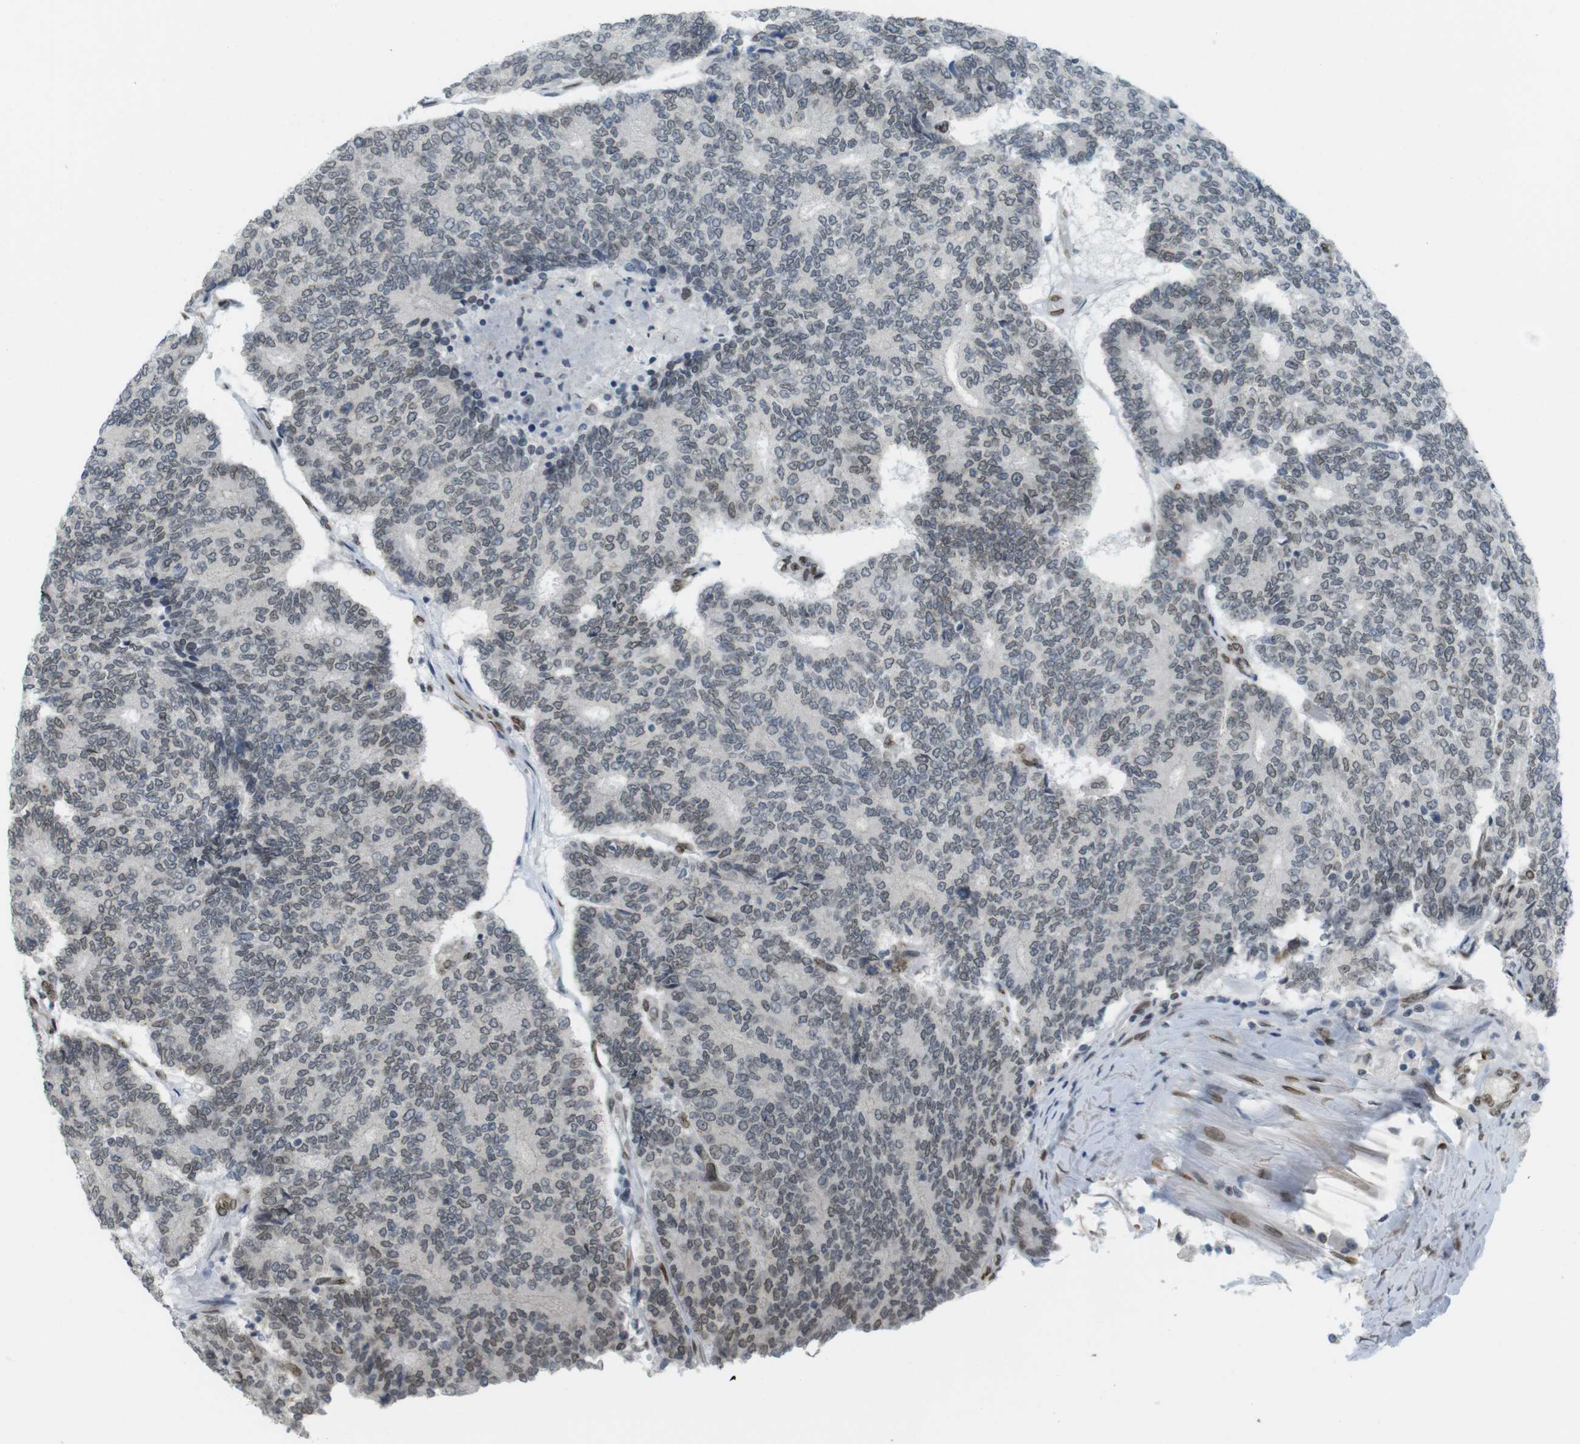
{"staining": {"intensity": "weak", "quantity": "25%-75%", "location": "cytoplasmic/membranous,nuclear"}, "tissue": "prostate cancer", "cell_type": "Tumor cells", "image_type": "cancer", "snomed": [{"axis": "morphology", "description": "Normal tissue, NOS"}, {"axis": "morphology", "description": "Adenocarcinoma, High grade"}, {"axis": "topography", "description": "Prostate"}, {"axis": "topography", "description": "Seminal veicle"}], "caption": "Brown immunohistochemical staining in human high-grade adenocarcinoma (prostate) demonstrates weak cytoplasmic/membranous and nuclear positivity in about 25%-75% of tumor cells. Nuclei are stained in blue.", "gene": "ARL6IP6", "patient": {"sex": "male", "age": 55}}